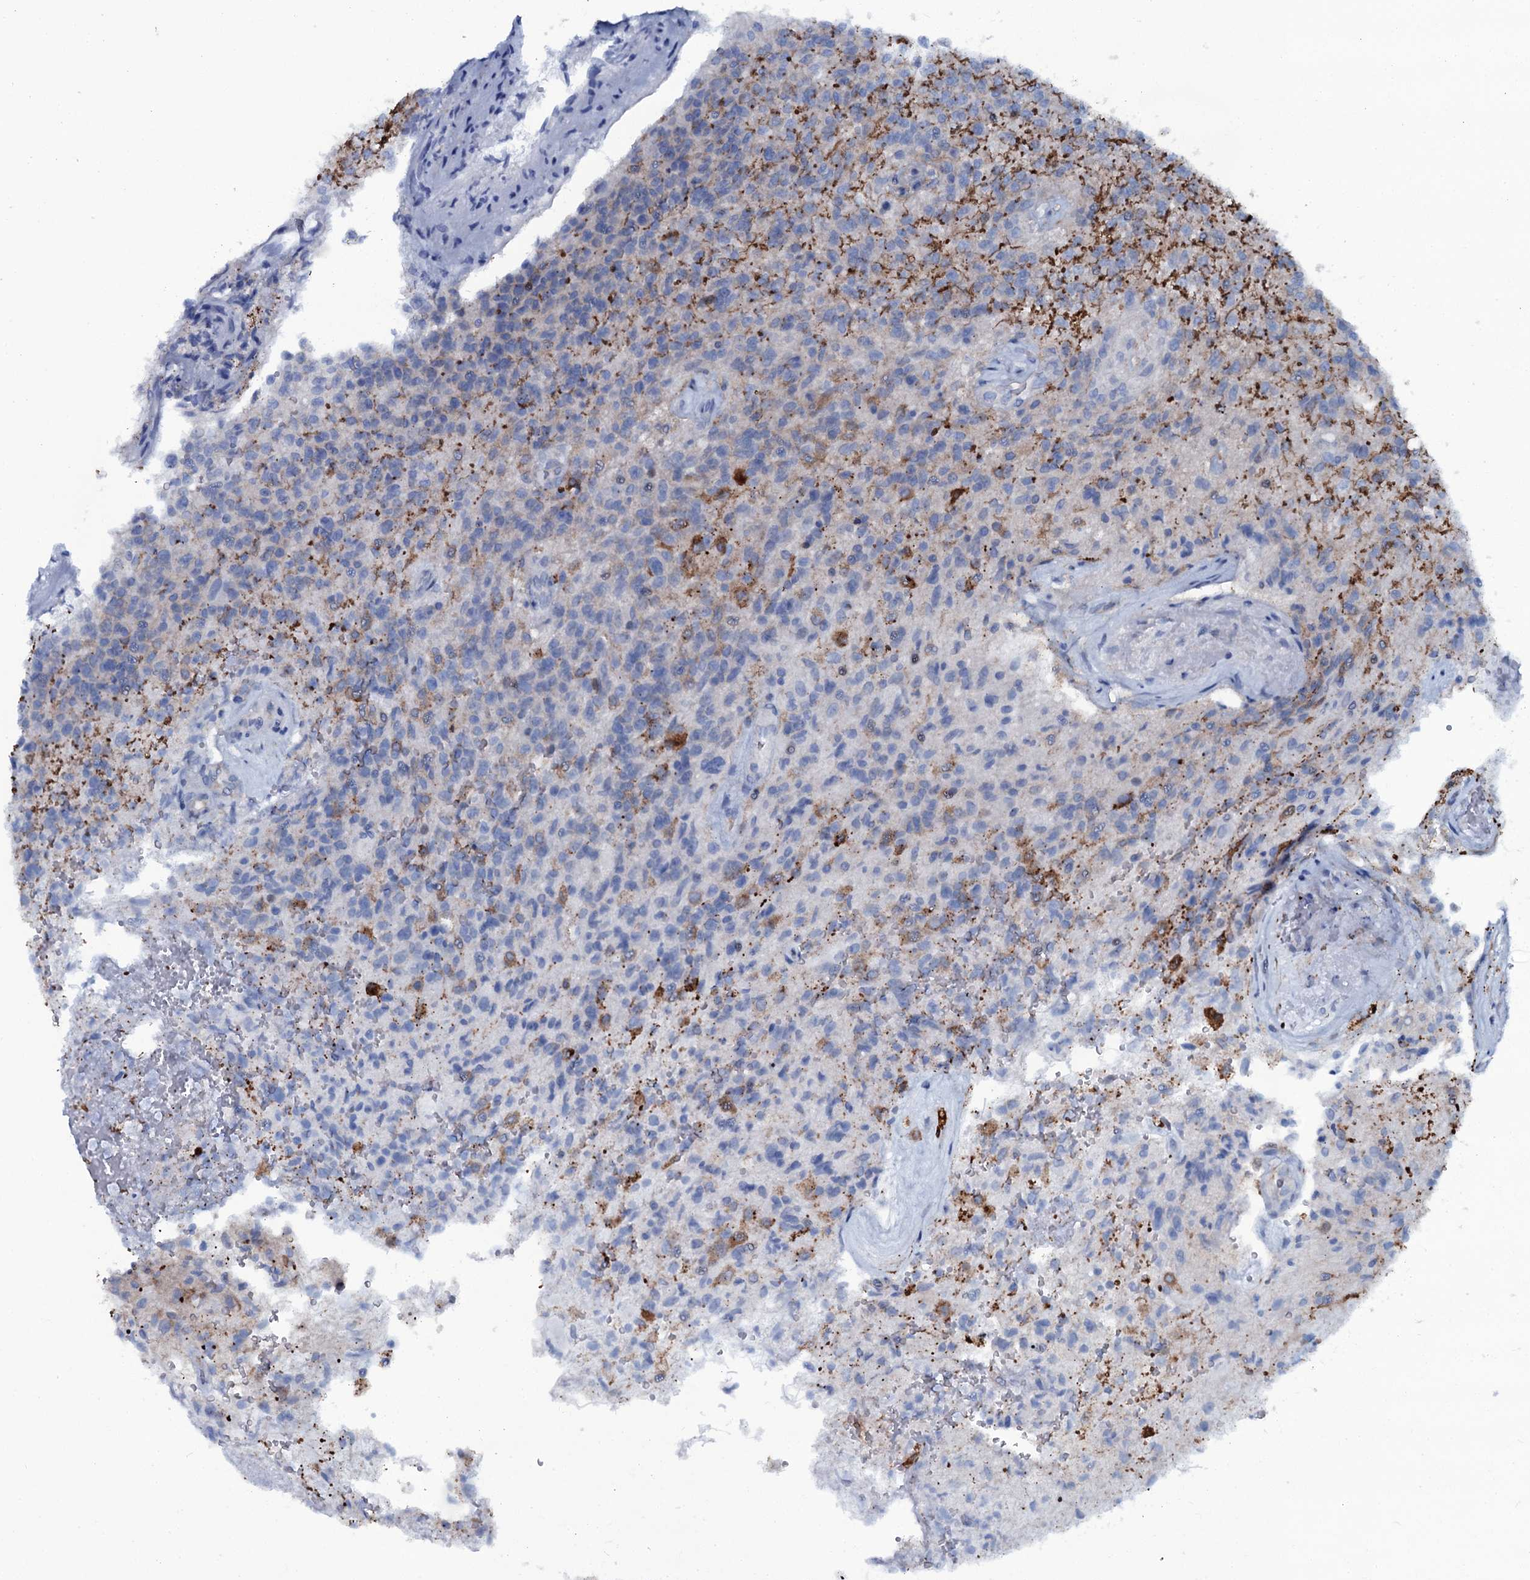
{"staining": {"intensity": "negative", "quantity": "none", "location": "none"}, "tissue": "glioma", "cell_type": "Tumor cells", "image_type": "cancer", "snomed": [{"axis": "morphology", "description": "Glioma, malignant, High grade"}, {"axis": "topography", "description": "Brain"}], "caption": "The image shows no significant expression in tumor cells of glioma.", "gene": "SLC4A7", "patient": {"sex": "male", "age": 56}}